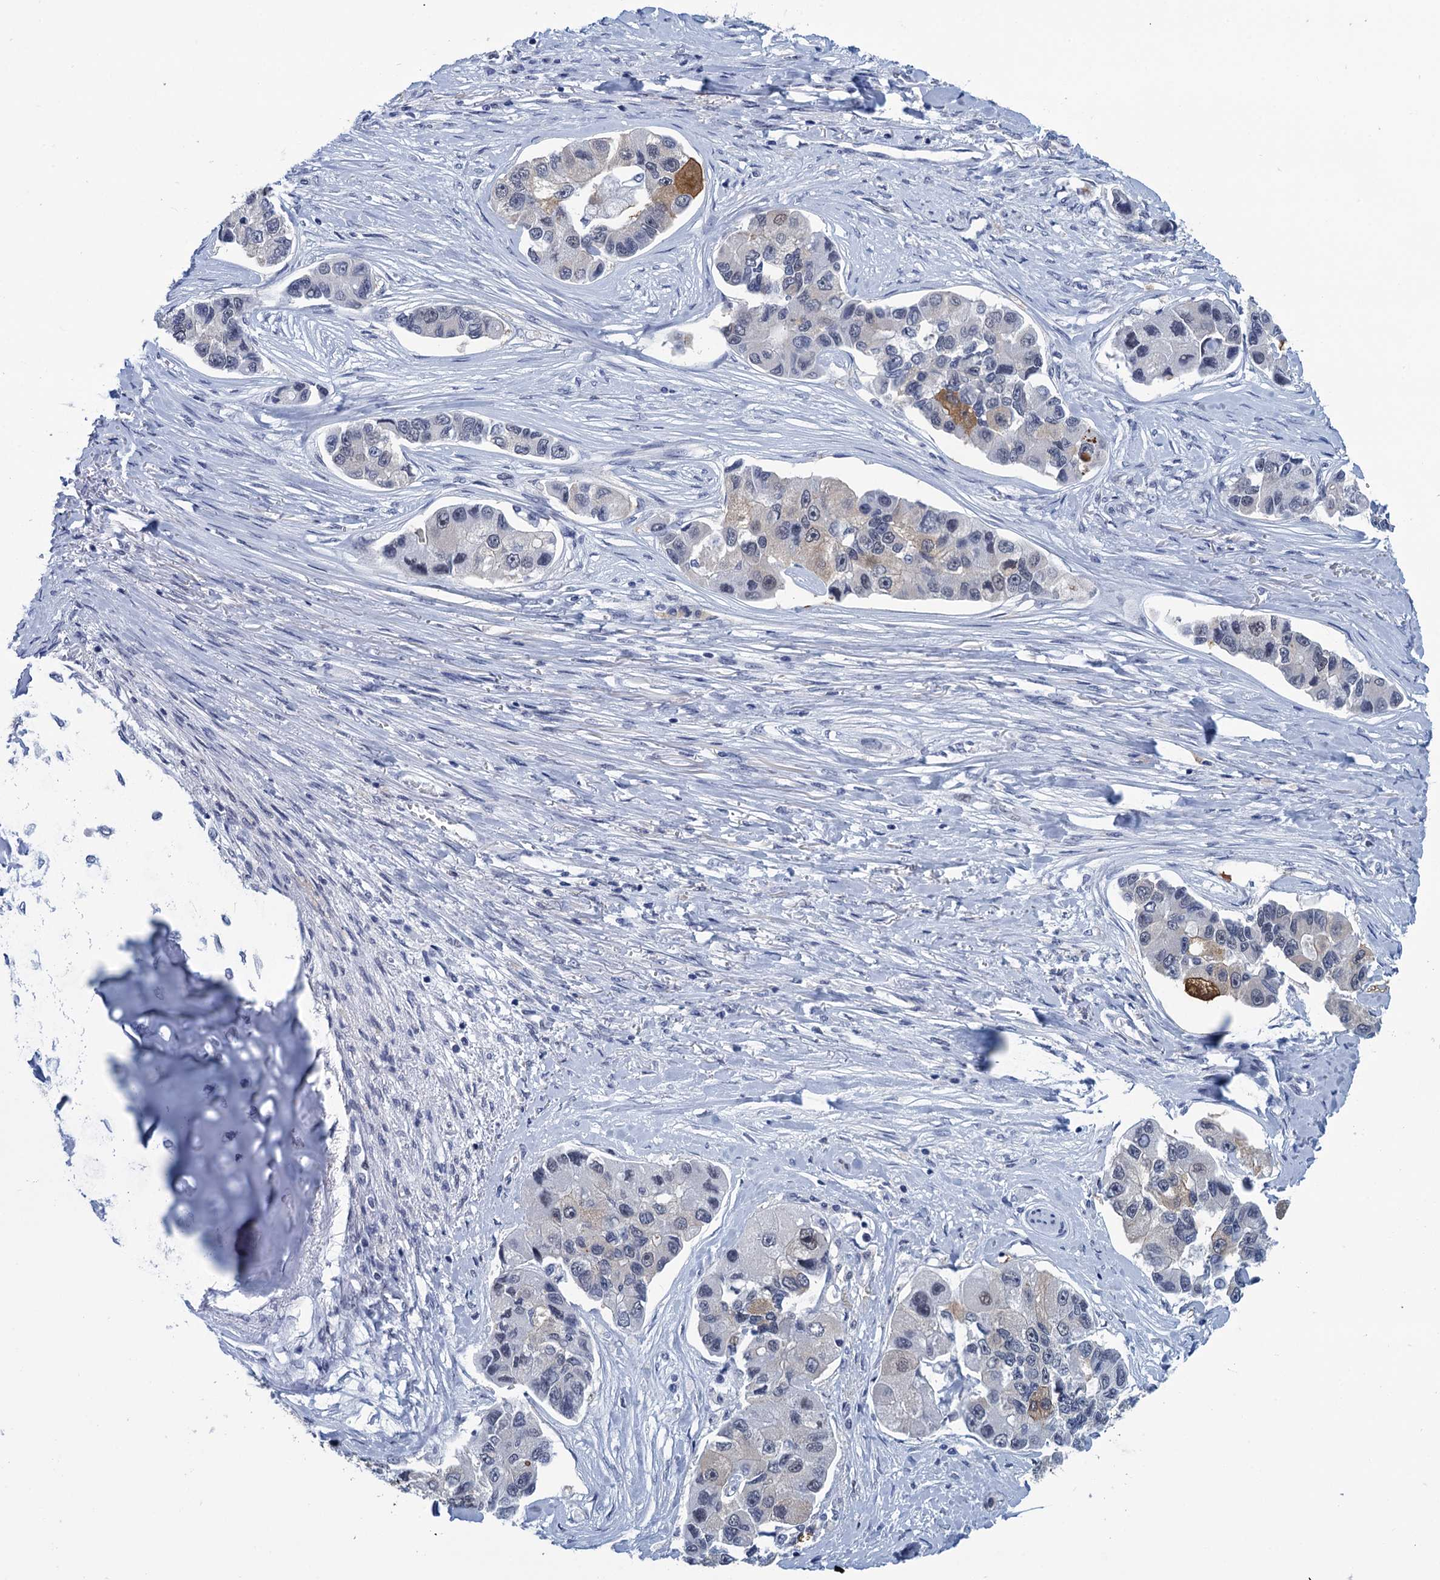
{"staining": {"intensity": "moderate", "quantity": "<25%", "location": "cytoplasmic/membranous,nuclear"}, "tissue": "lung cancer", "cell_type": "Tumor cells", "image_type": "cancer", "snomed": [{"axis": "morphology", "description": "Adenocarcinoma, NOS"}, {"axis": "topography", "description": "Lung"}], "caption": "Approximately <25% of tumor cells in adenocarcinoma (lung) reveal moderate cytoplasmic/membranous and nuclear protein expression as visualized by brown immunohistochemical staining.", "gene": "GINS3", "patient": {"sex": "female", "age": 54}}